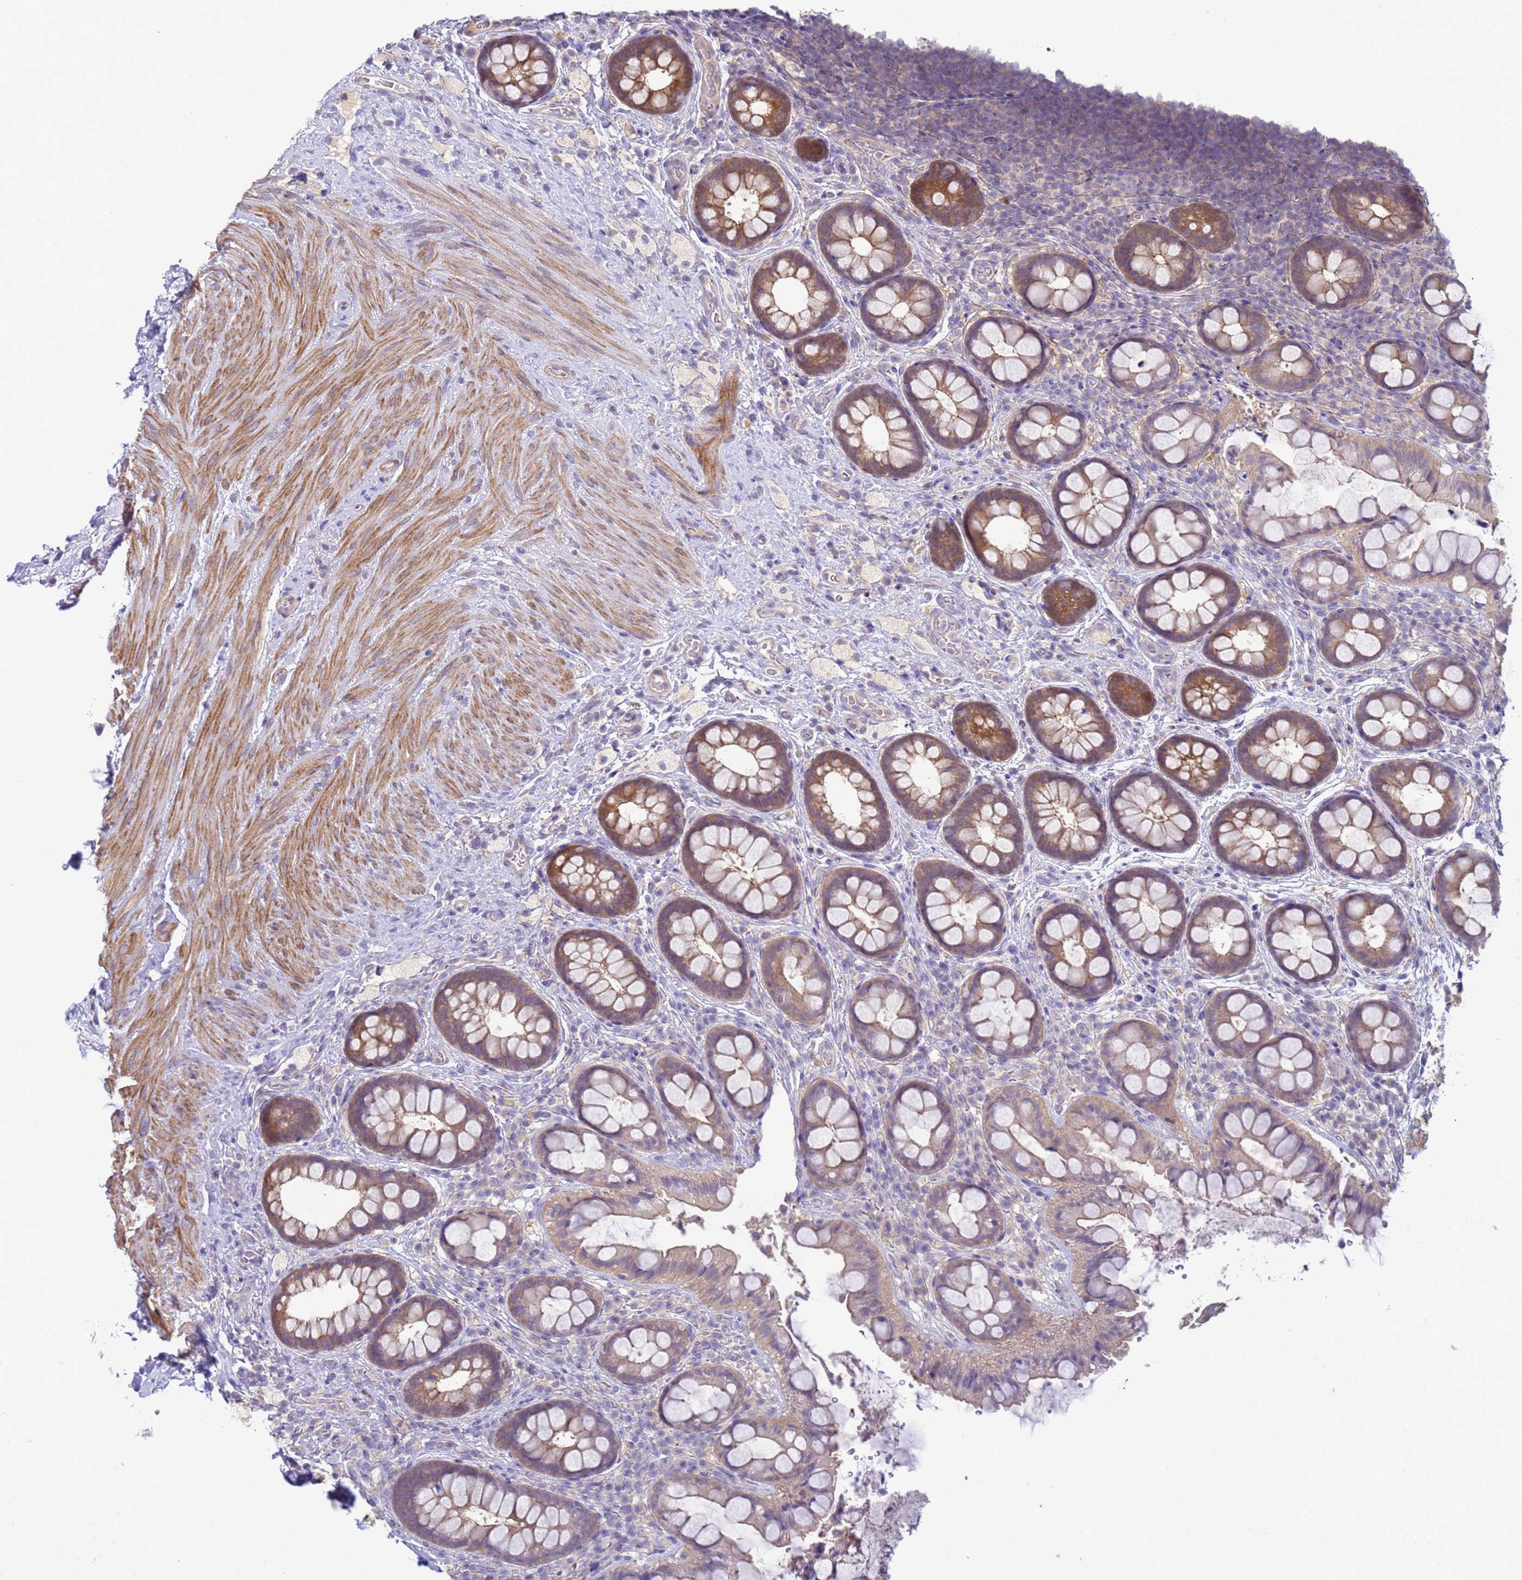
{"staining": {"intensity": "moderate", "quantity": "<25%", "location": "cytoplasmic/membranous"}, "tissue": "rectum", "cell_type": "Glandular cells", "image_type": "normal", "snomed": [{"axis": "morphology", "description": "Normal tissue, NOS"}, {"axis": "topography", "description": "Rectum"}, {"axis": "topography", "description": "Peripheral nerve tissue"}], "caption": "Rectum stained with DAB immunohistochemistry (IHC) shows low levels of moderate cytoplasmic/membranous positivity in approximately <25% of glandular cells.", "gene": "KLHL13", "patient": {"sex": "female", "age": 69}}